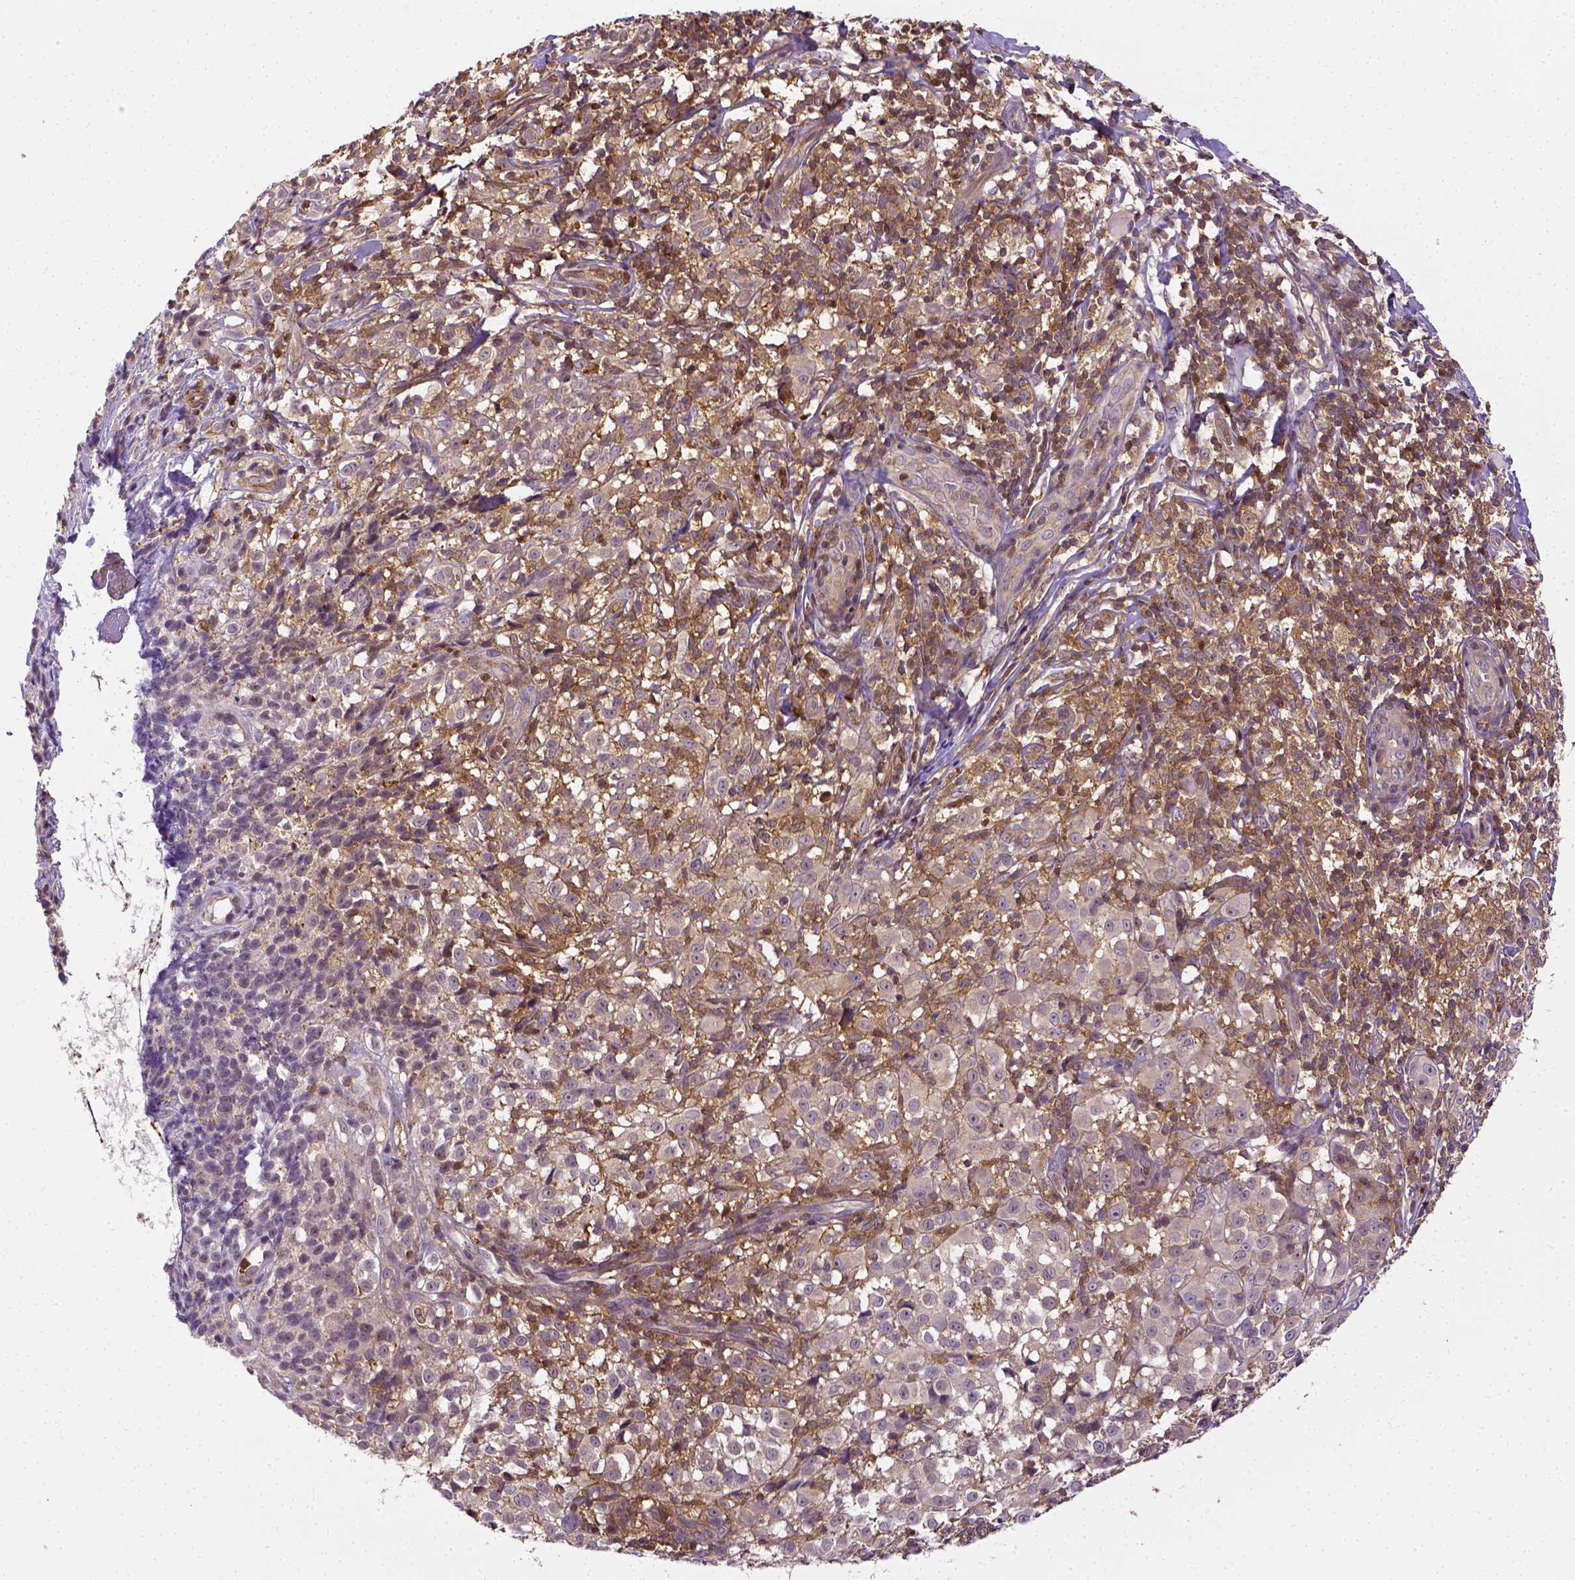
{"staining": {"intensity": "weak", "quantity": "<25%", "location": "cytoplasmic/membranous"}, "tissue": "melanoma", "cell_type": "Tumor cells", "image_type": "cancer", "snomed": [{"axis": "morphology", "description": "Malignant melanoma, NOS"}, {"axis": "topography", "description": "Skin"}], "caption": "A histopathology image of human malignant melanoma is negative for staining in tumor cells.", "gene": "MATK", "patient": {"sex": "male", "age": 85}}